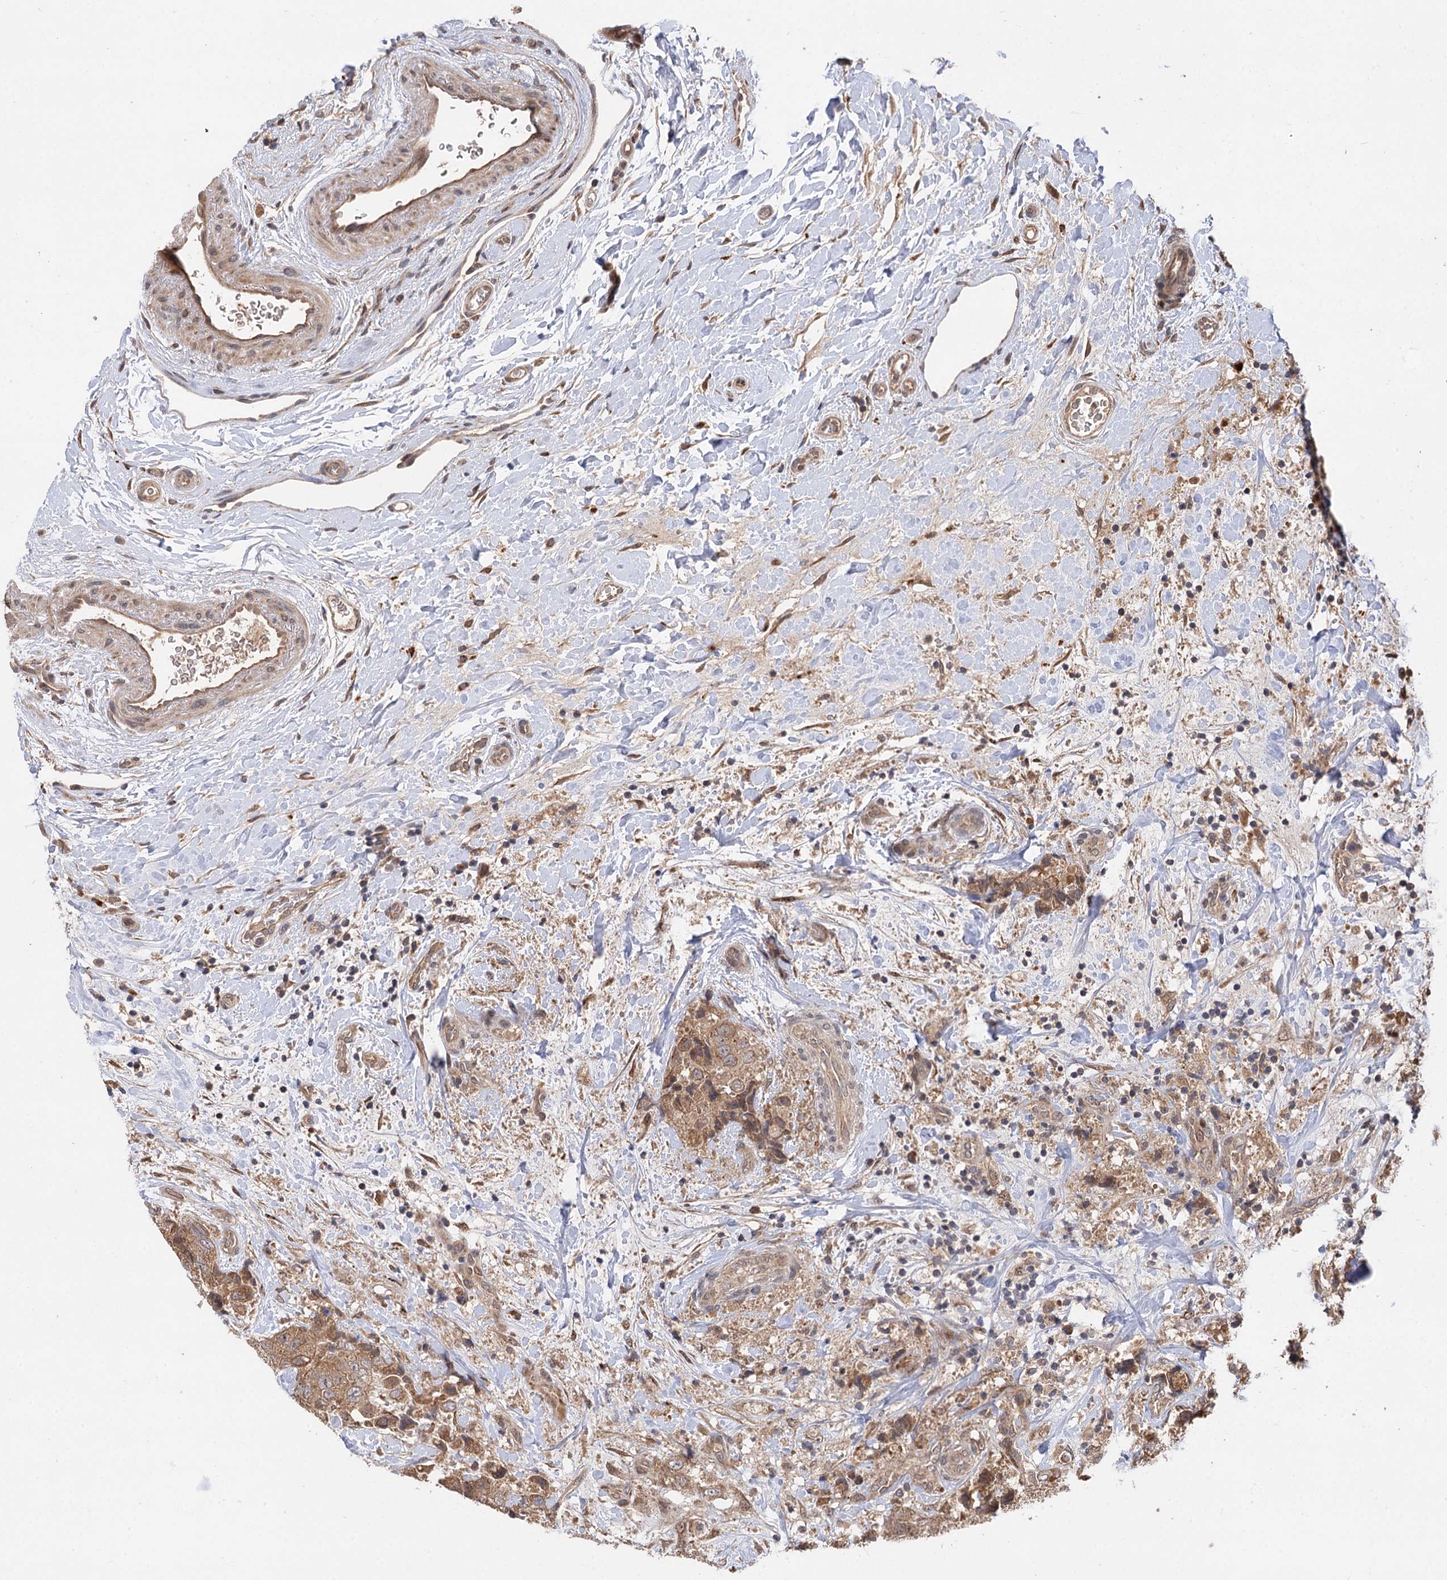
{"staining": {"intensity": "moderate", "quantity": ">75%", "location": "cytoplasmic/membranous"}, "tissue": "breast cancer", "cell_type": "Tumor cells", "image_type": "cancer", "snomed": [{"axis": "morphology", "description": "Duct carcinoma"}, {"axis": "topography", "description": "Breast"}], "caption": "The image reveals a brown stain indicating the presence of a protein in the cytoplasmic/membranous of tumor cells in breast intraductal carcinoma.", "gene": "FBXW8", "patient": {"sex": "female", "age": 62}}